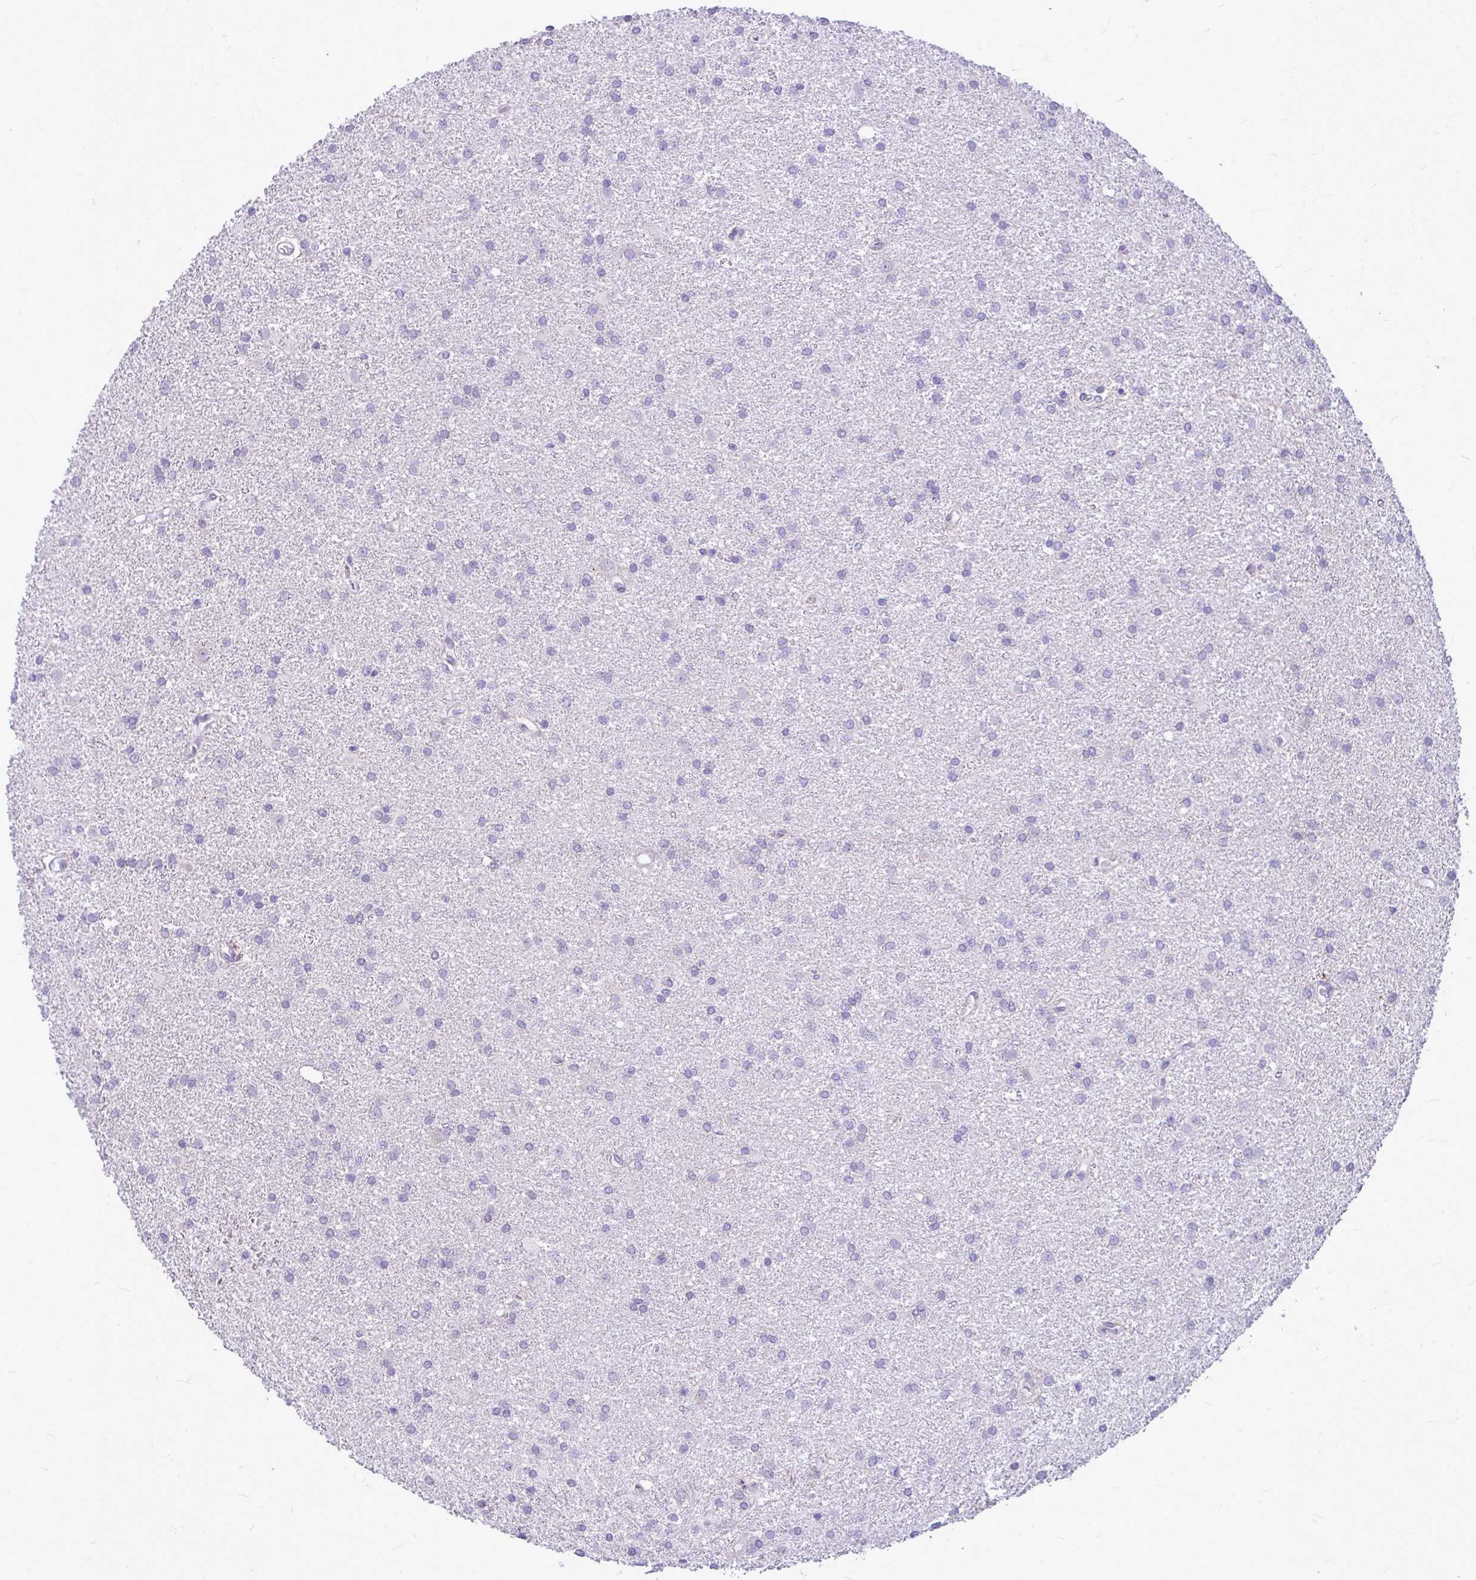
{"staining": {"intensity": "negative", "quantity": "none", "location": "none"}, "tissue": "glioma", "cell_type": "Tumor cells", "image_type": "cancer", "snomed": [{"axis": "morphology", "description": "Glioma, malignant, High grade"}, {"axis": "topography", "description": "Brain"}], "caption": "This is an immunohistochemistry (IHC) micrograph of human glioma. There is no staining in tumor cells.", "gene": "ZSCAN25", "patient": {"sex": "female", "age": 50}}